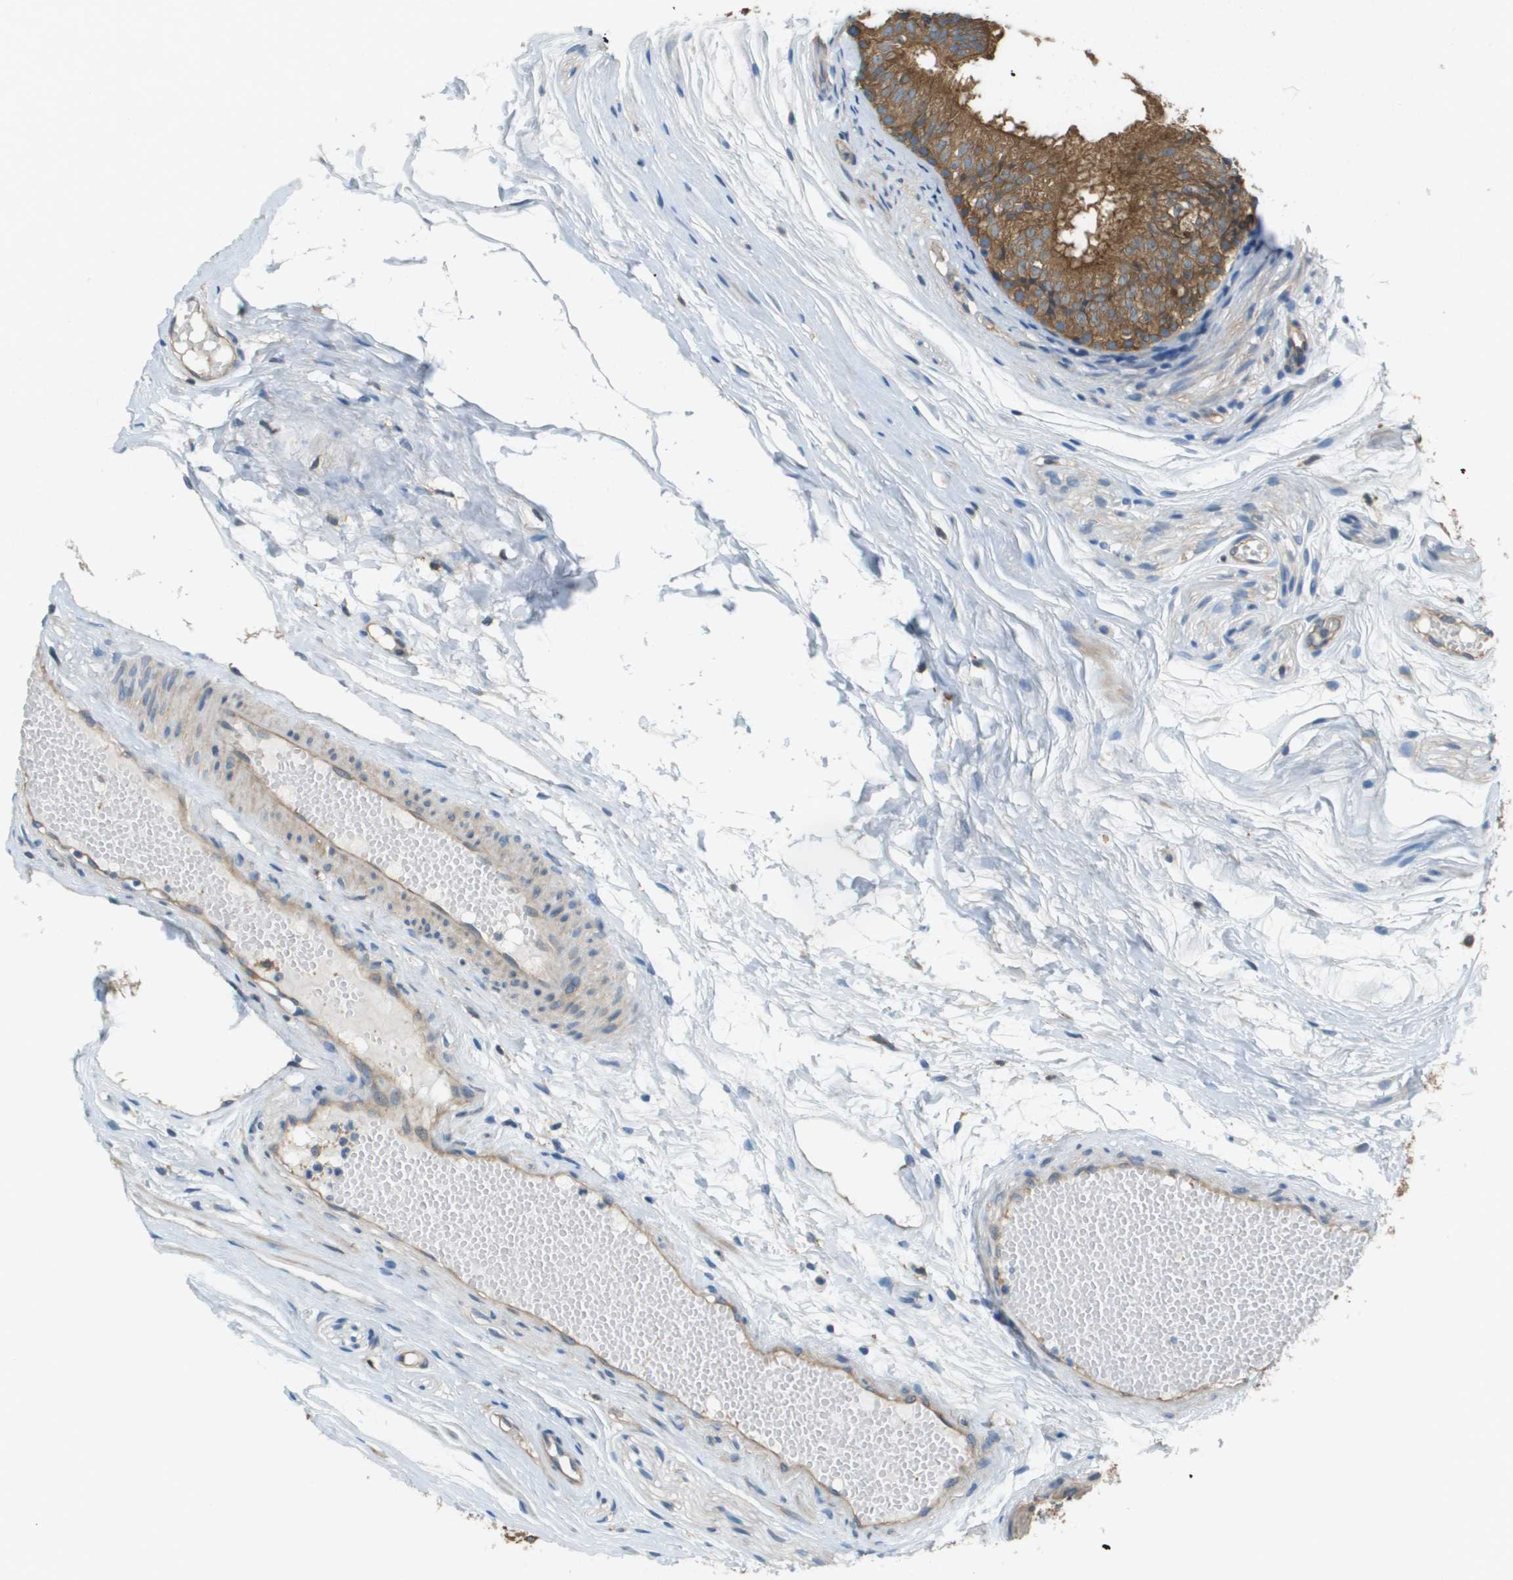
{"staining": {"intensity": "moderate", "quantity": ">75%", "location": "cytoplasmic/membranous"}, "tissue": "epididymis", "cell_type": "Glandular cells", "image_type": "normal", "snomed": [{"axis": "morphology", "description": "Normal tissue, NOS"}, {"axis": "morphology", "description": "Atrophy, NOS"}, {"axis": "topography", "description": "Testis"}, {"axis": "topography", "description": "Epididymis"}], "caption": "Protein analysis of benign epididymis reveals moderate cytoplasmic/membranous expression in approximately >75% of glandular cells. (IHC, brightfield microscopy, high magnification).", "gene": "CORO1B", "patient": {"sex": "male", "age": 18}}